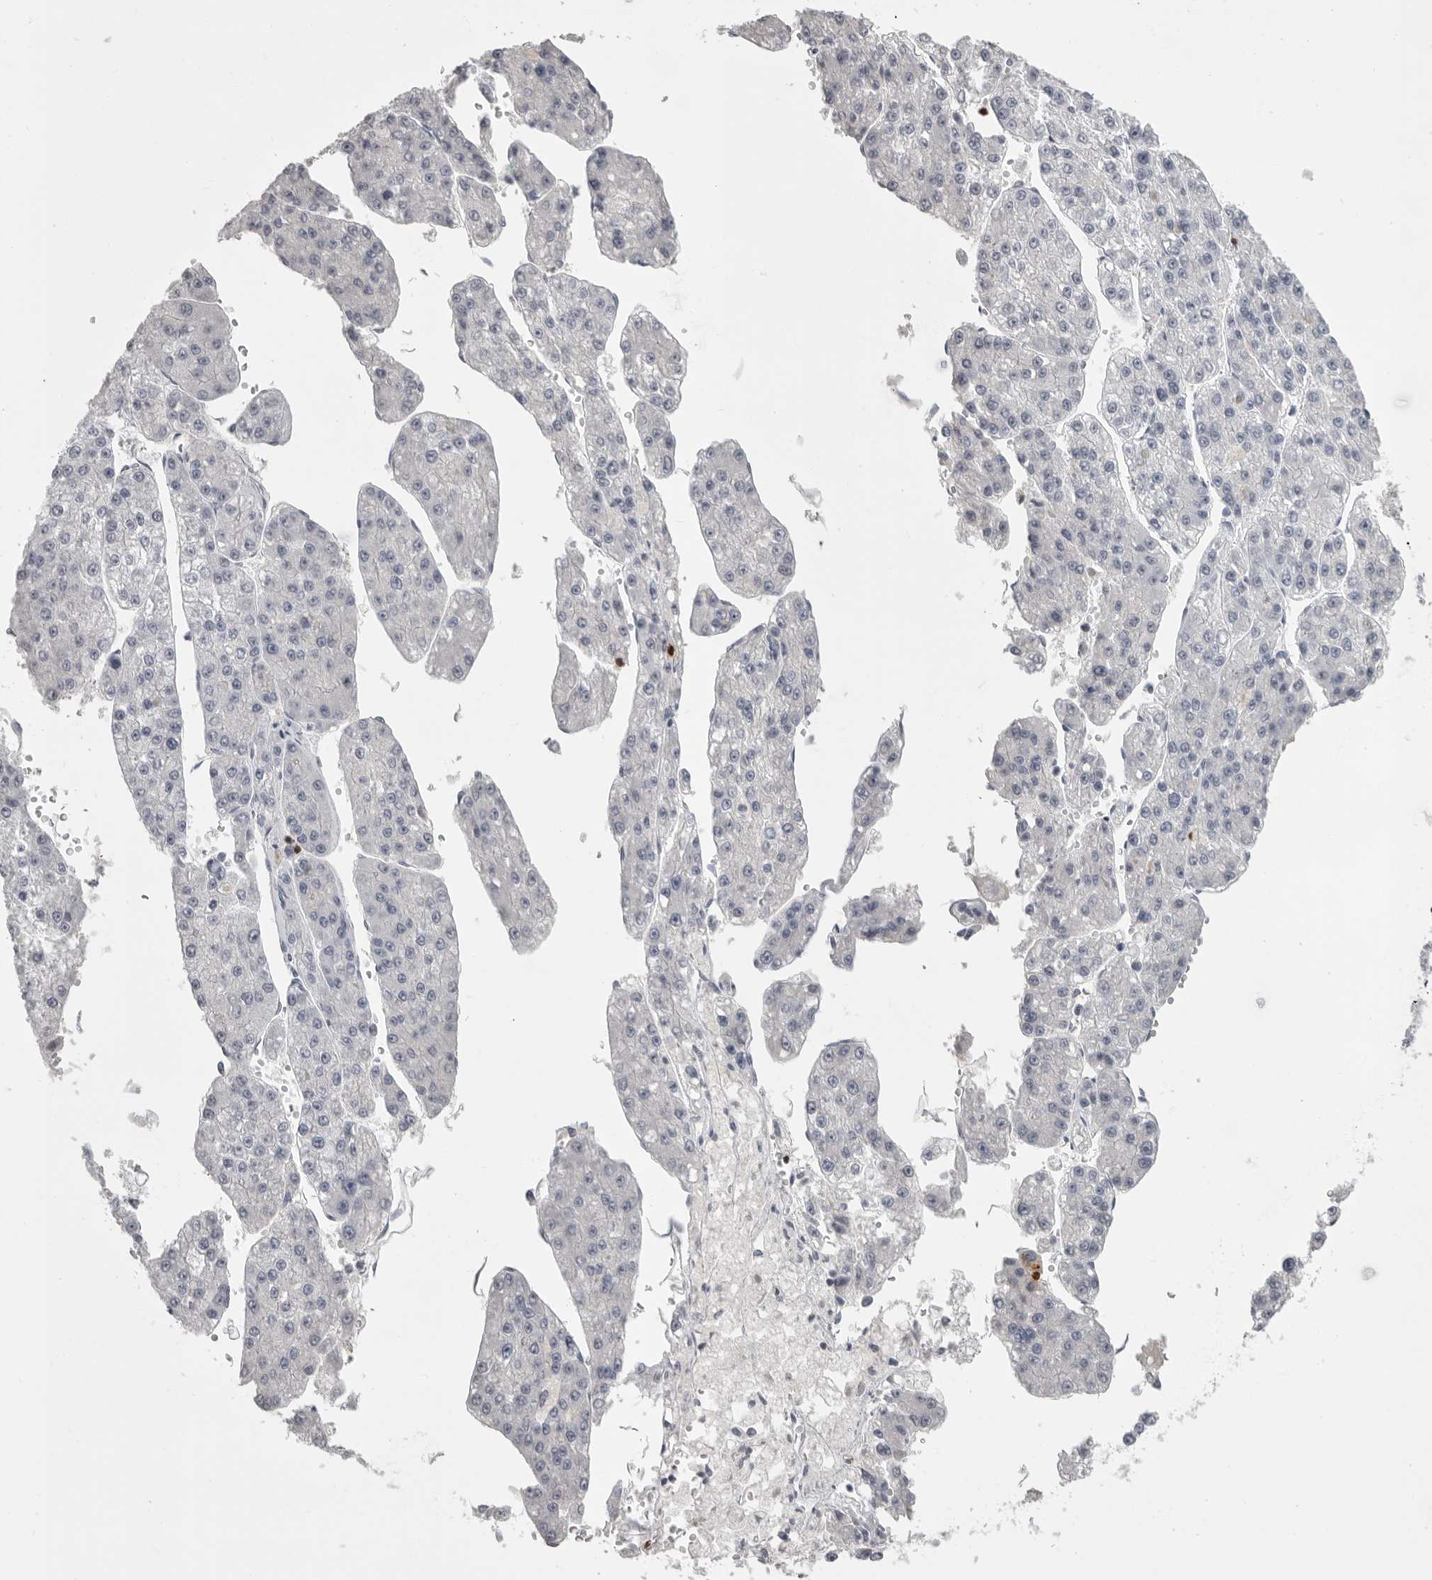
{"staining": {"intensity": "negative", "quantity": "none", "location": "none"}, "tissue": "liver cancer", "cell_type": "Tumor cells", "image_type": "cancer", "snomed": [{"axis": "morphology", "description": "Carcinoma, Hepatocellular, NOS"}, {"axis": "topography", "description": "Liver"}], "caption": "A photomicrograph of human hepatocellular carcinoma (liver) is negative for staining in tumor cells.", "gene": "GNLY", "patient": {"sex": "female", "age": 73}}